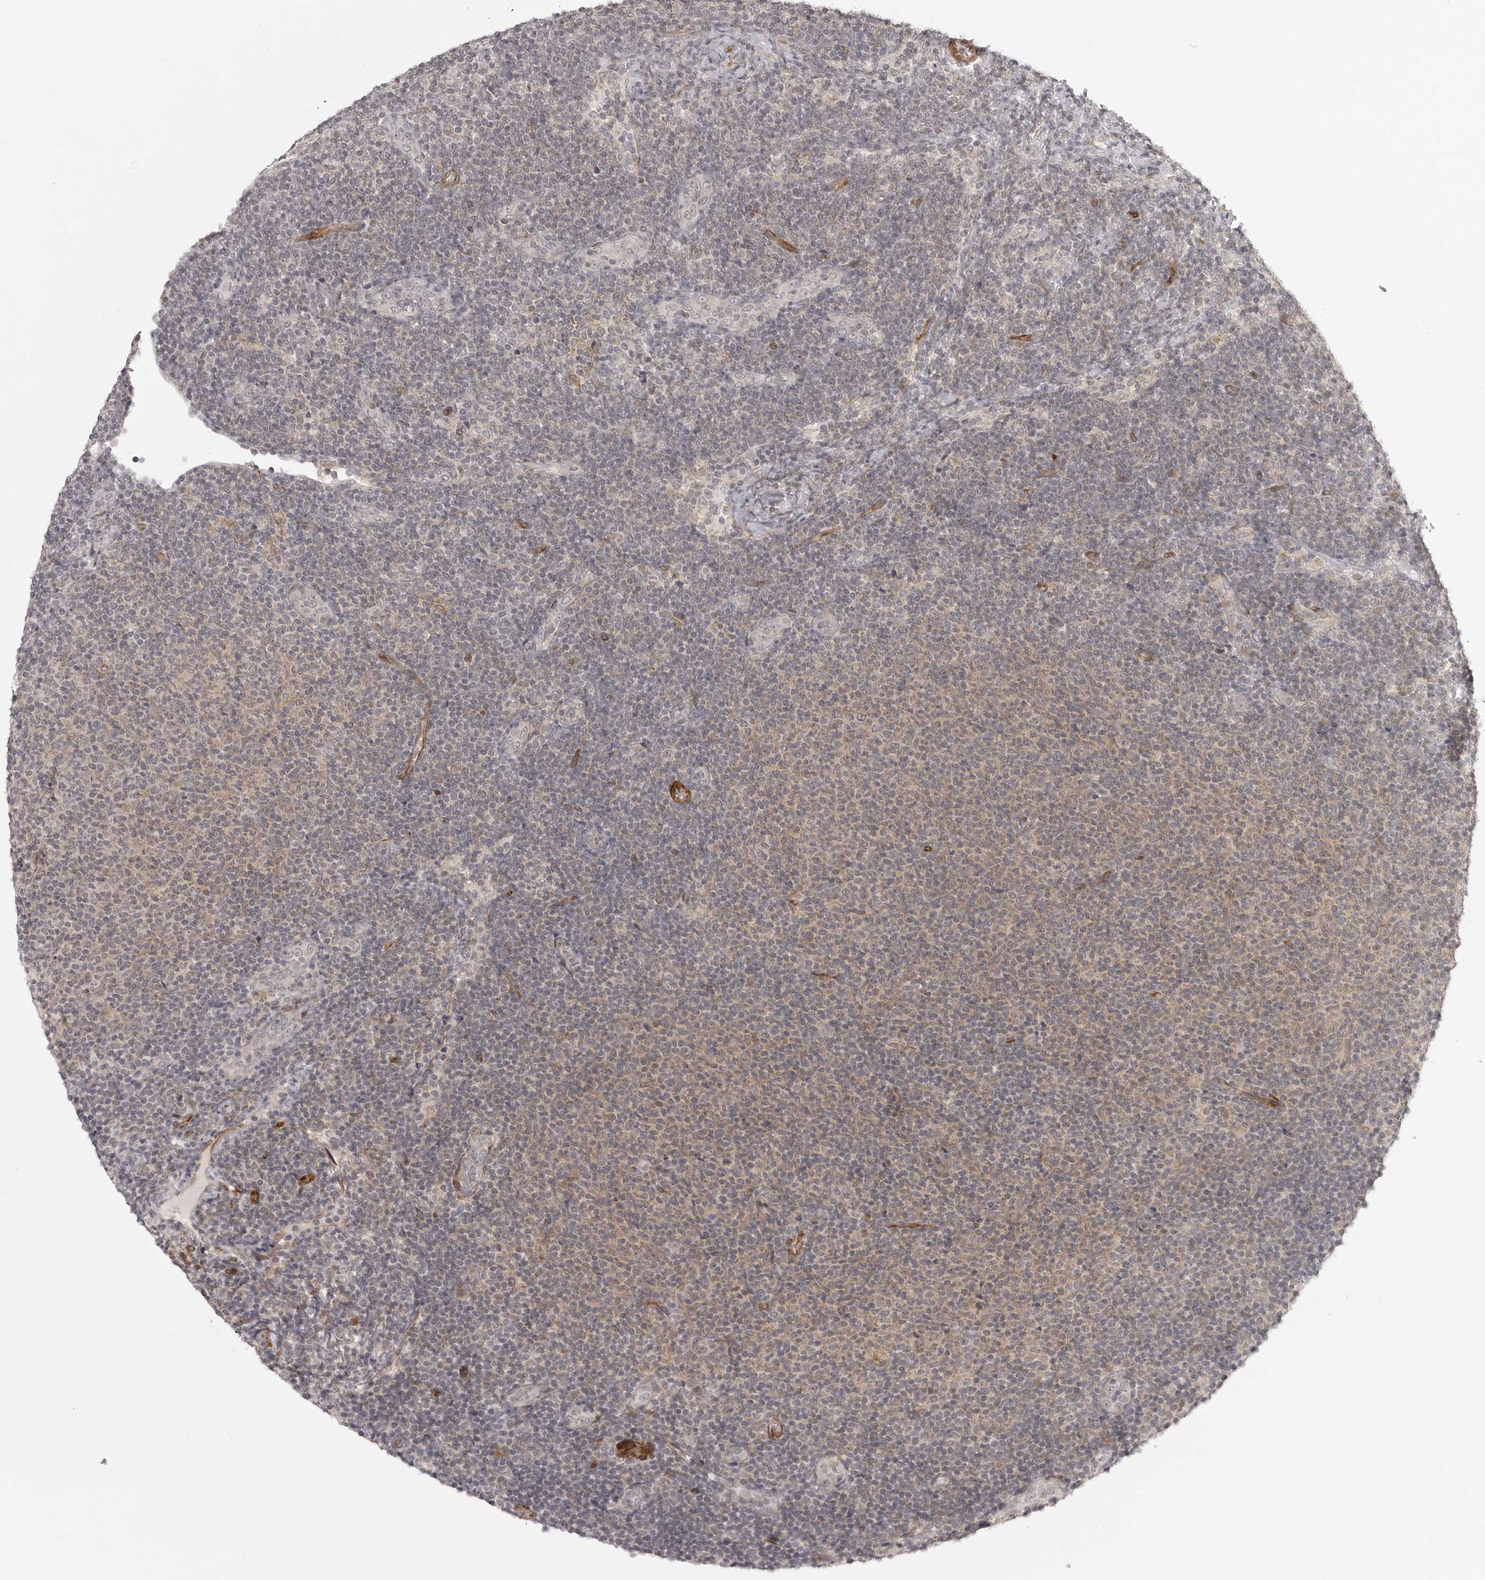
{"staining": {"intensity": "weak", "quantity": ">75%", "location": "cytoplasmic/membranous"}, "tissue": "lymphoma", "cell_type": "Tumor cells", "image_type": "cancer", "snomed": [{"axis": "morphology", "description": "Malignant lymphoma, non-Hodgkin's type, Low grade"}, {"axis": "topography", "description": "Lymph node"}], "caption": "Tumor cells display weak cytoplasmic/membranous positivity in about >75% of cells in lymphoma.", "gene": "TUT4", "patient": {"sex": "male", "age": 66}}